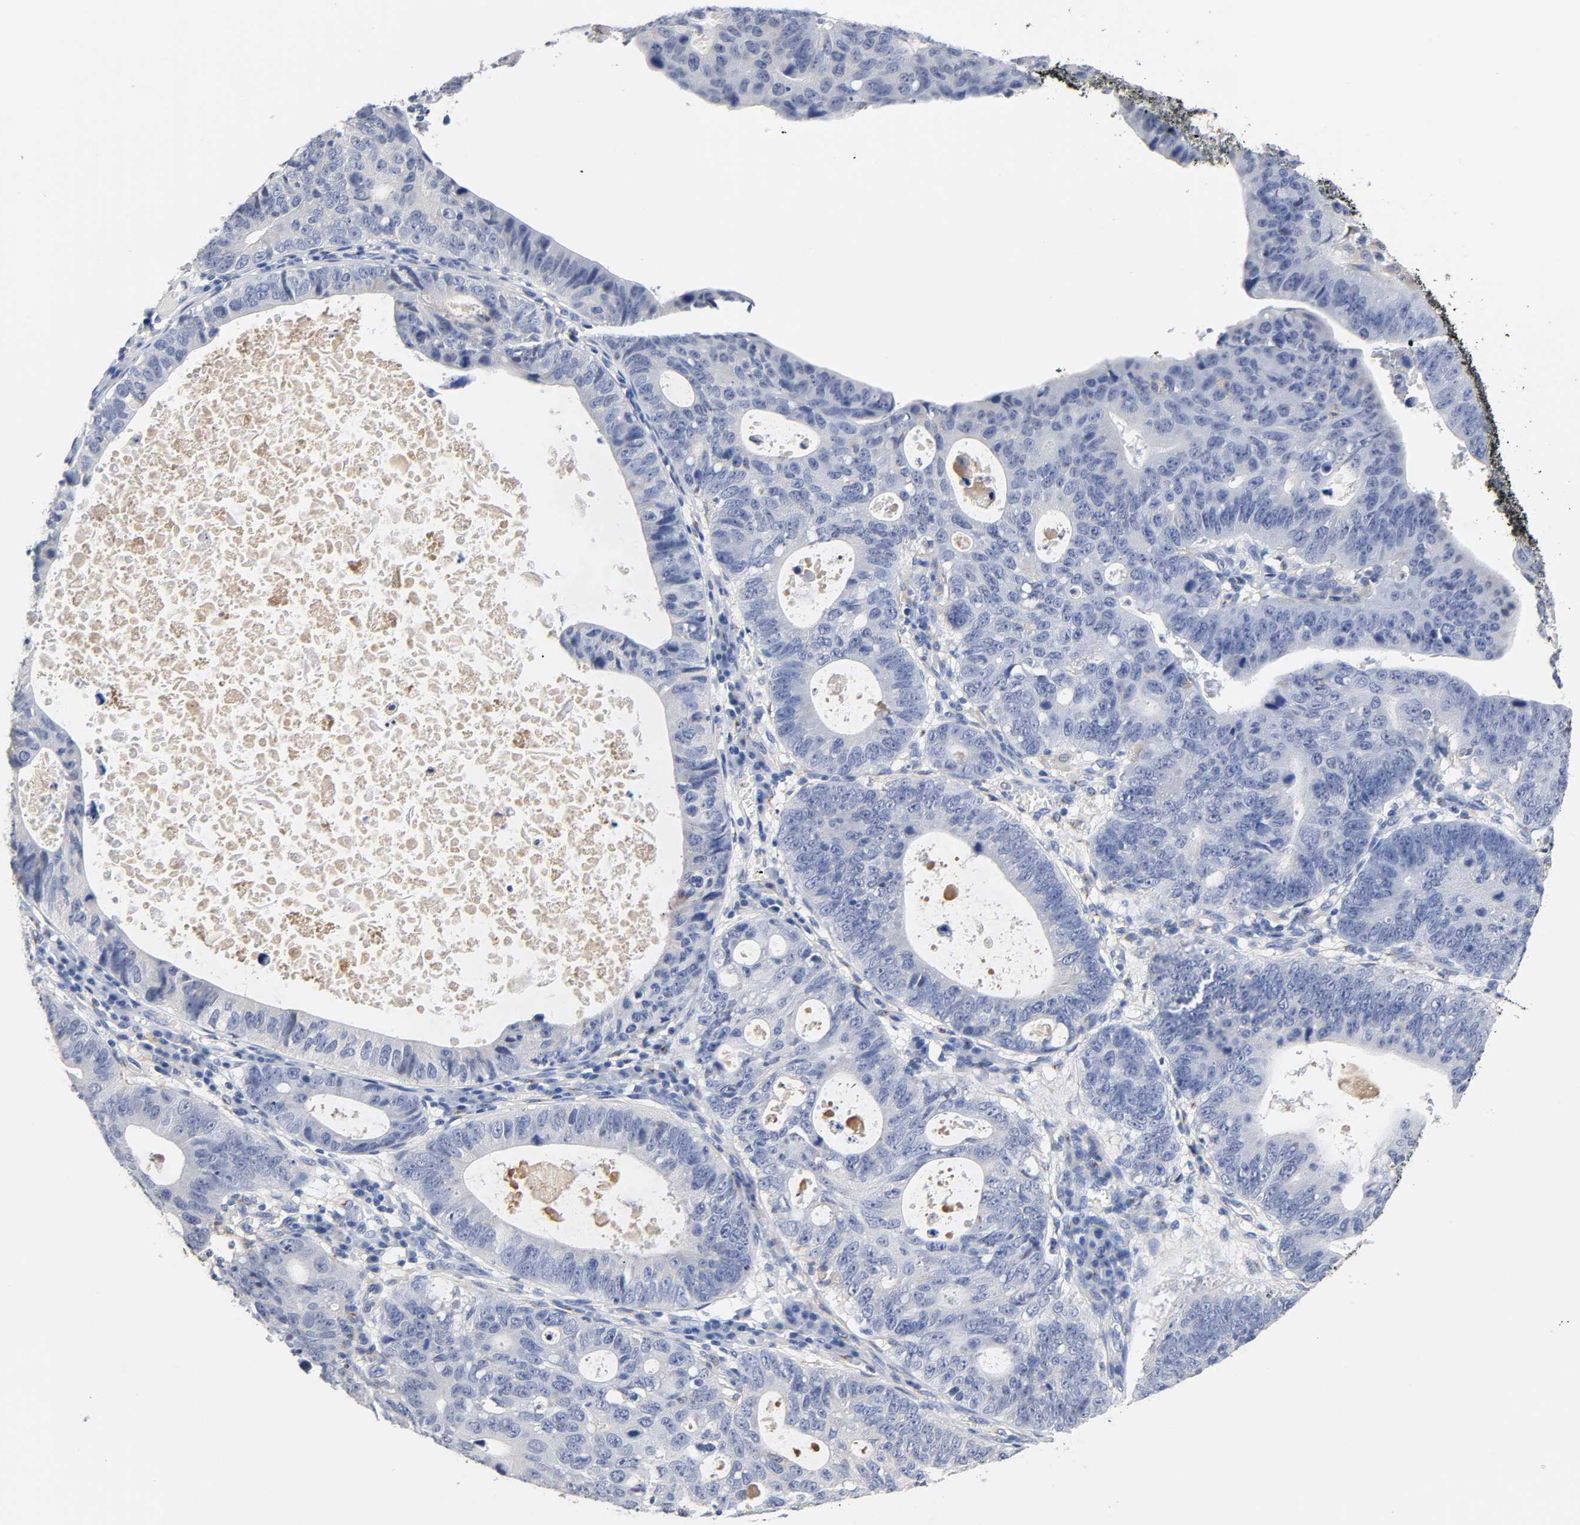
{"staining": {"intensity": "negative", "quantity": "none", "location": "none"}, "tissue": "stomach cancer", "cell_type": "Tumor cells", "image_type": "cancer", "snomed": [{"axis": "morphology", "description": "Adenocarcinoma, NOS"}, {"axis": "topography", "description": "Stomach"}], "caption": "There is no significant staining in tumor cells of stomach adenocarcinoma.", "gene": "LRP1", "patient": {"sex": "male", "age": 59}}